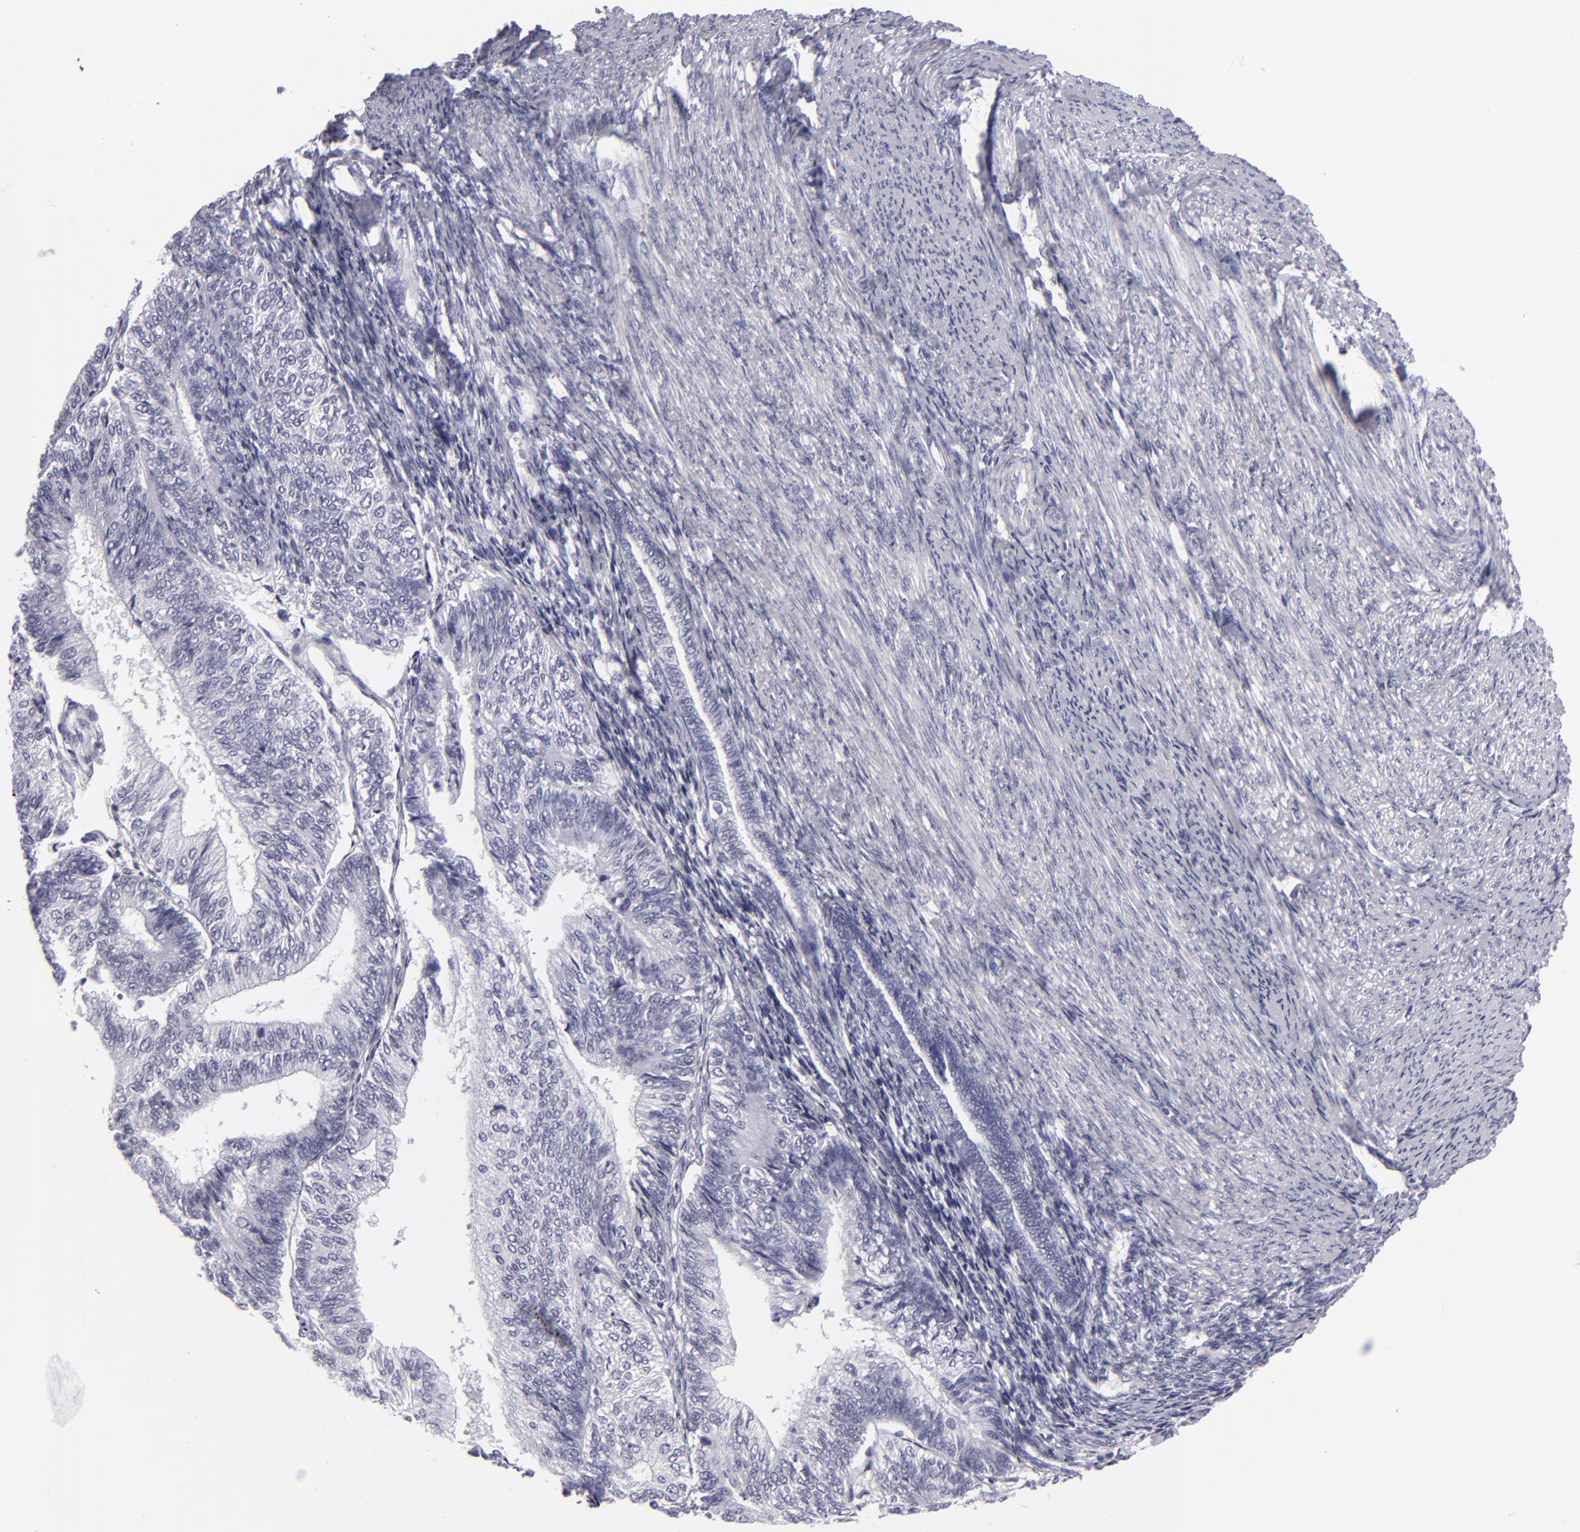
{"staining": {"intensity": "negative", "quantity": "none", "location": "none"}, "tissue": "endometrial cancer", "cell_type": "Tumor cells", "image_type": "cancer", "snomed": [{"axis": "morphology", "description": "Adenocarcinoma, NOS"}, {"axis": "topography", "description": "Endometrium"}], "caption": "Immunohistochemistry (IHC) histopathology image of neoplastic tissue: human adenocarcinoma (endometrial) stained with DAB shows no significant protein expression in tumor cells. (DAB immunohistochemistry (IHC), high magnification).", "gene": "F13A1", "patient": {"sex": "female", "age": 55}}